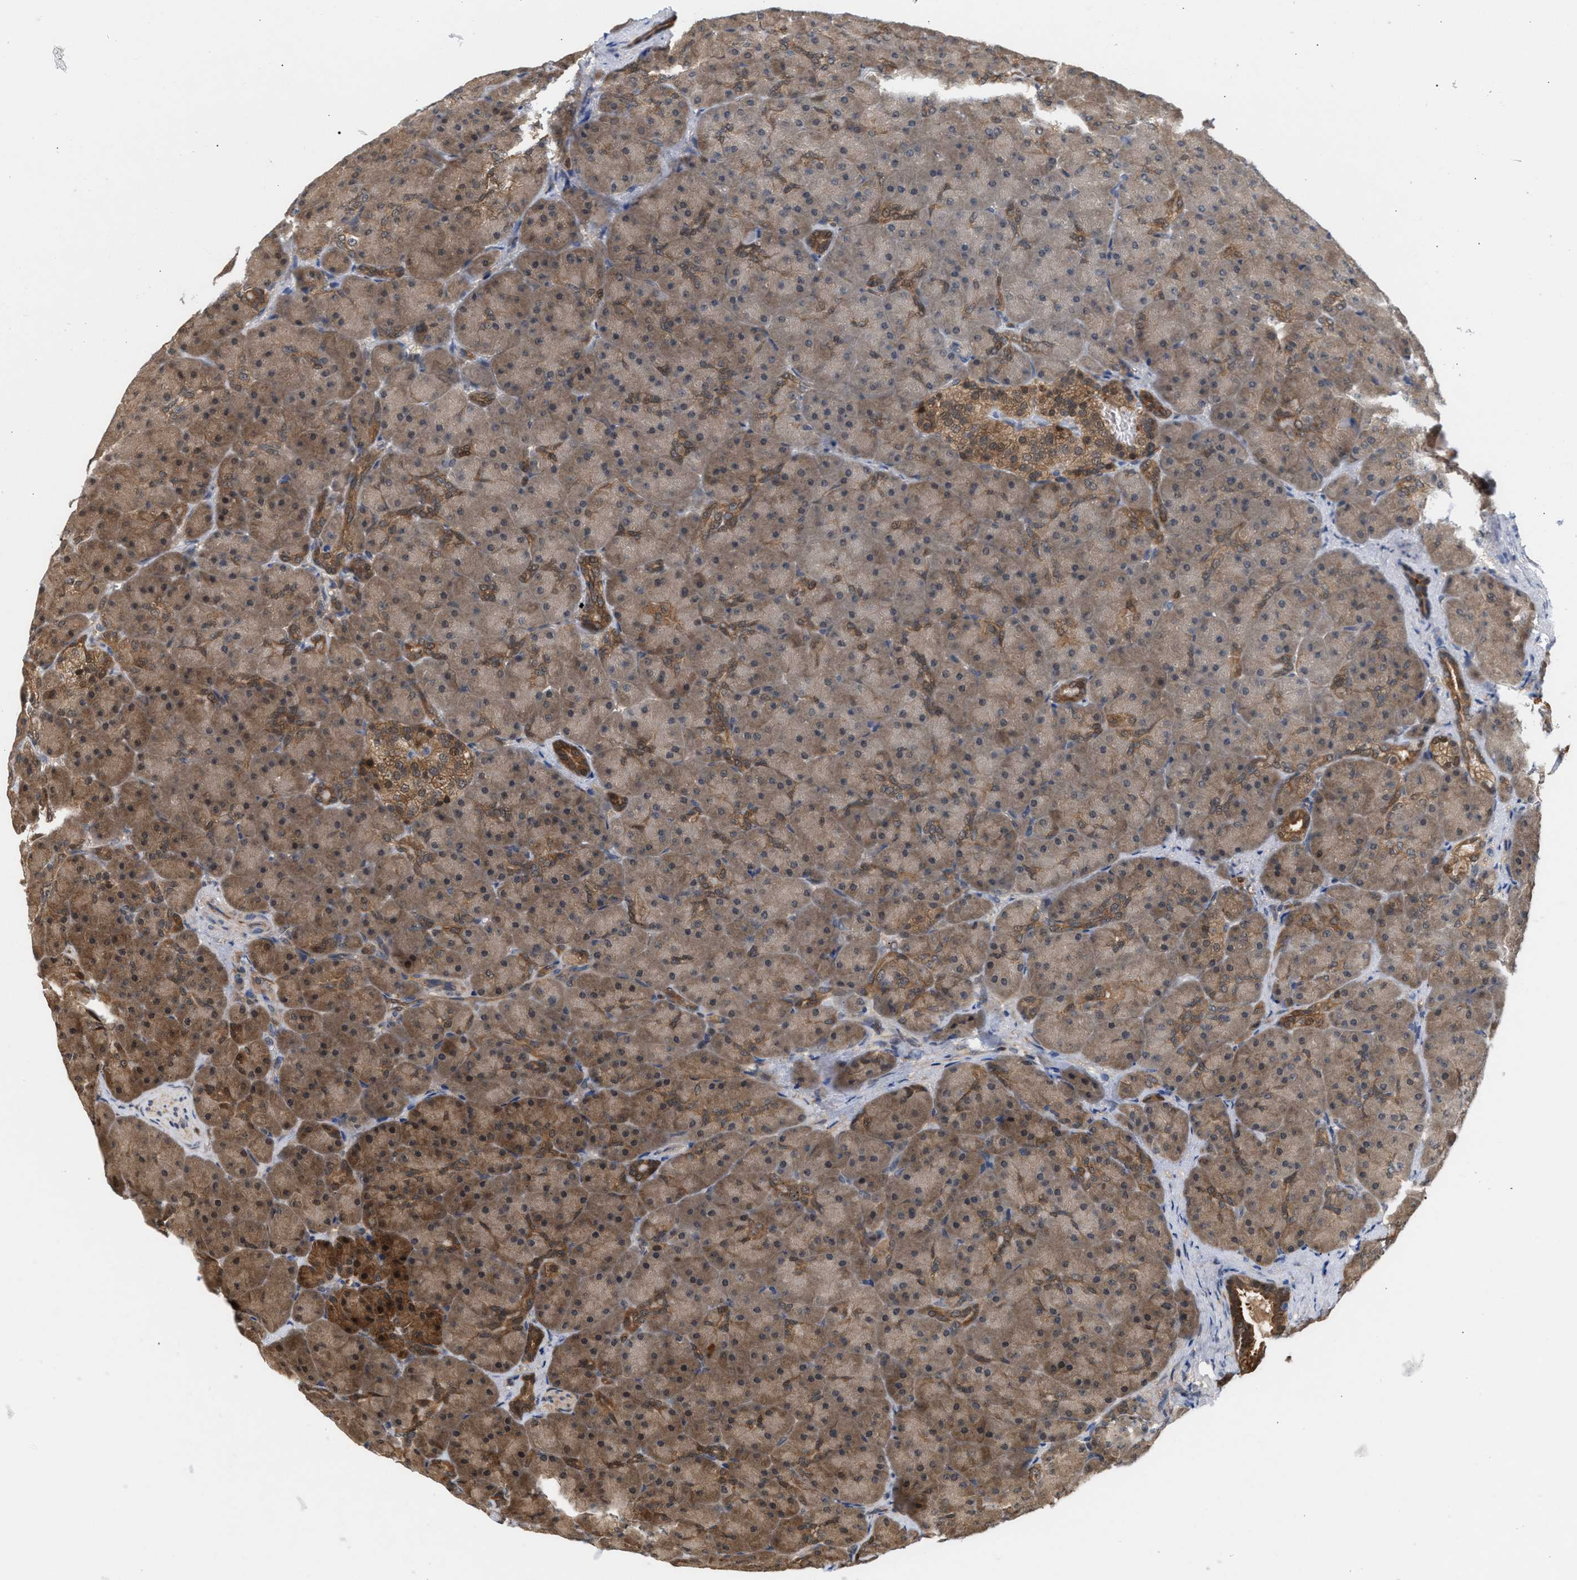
{"staining": {"intensity": "moderate", "quantity": ">75%", "location": "cytoplasmic/membranous,nuclear"}, "tissue": "pancreas", "cell_type": "Exocrine glandular cells", "image_type": "normal", "snomed": [{"axis": "morphology", "description": "Normal tissue, NOS"}, {"axis": "topography", "description": "Pancreas"}], "caption": "Pancreas stained for a protein (brown) exhibits moderate cytoplasmic/membranous,nuclear positive staining in approximately >75% of exocrine glandular cells.", "gene": "GLOD4", "patient": {"sex": "male", "age": 66}}